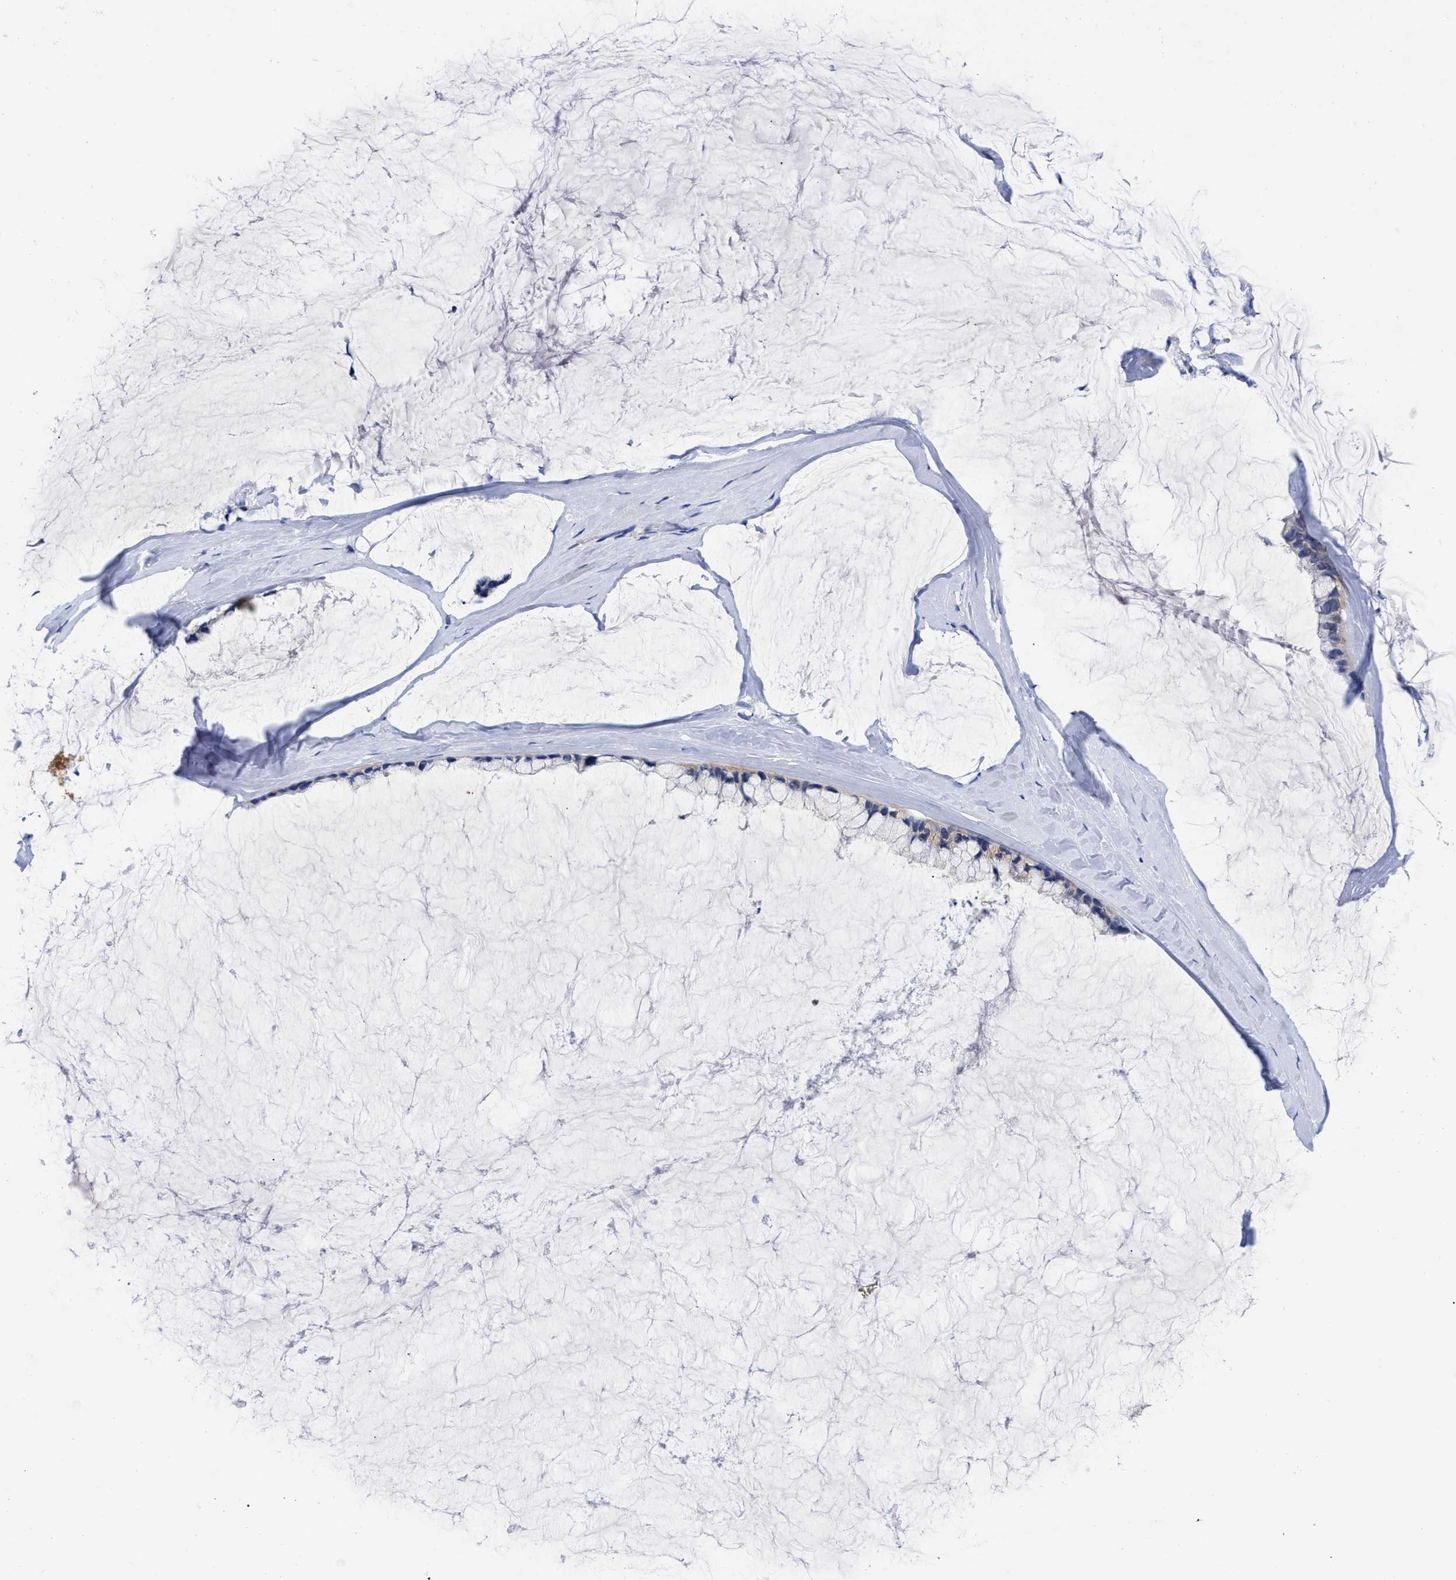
{"staining": {"intensity": "weak", "quantity": "<25%", "location": "cytoplasmic/membranous"}, "tissue": "ovarian cancer", "cell_type": "Tumor cells", "image_type": "cancer", "snomed": [{"axis": "morphology", "description": "Cystadenocarcinoma, mucinous, NOS"}, {"axis": "topography", "description": "Ovary"}], "caption": "The image displays no significant staining in tumor cells of ovarian cancer (mucinous cystadenocarcinoma).", "gene": "RBKS", "patient": {"sex": "female", "age": 39}}